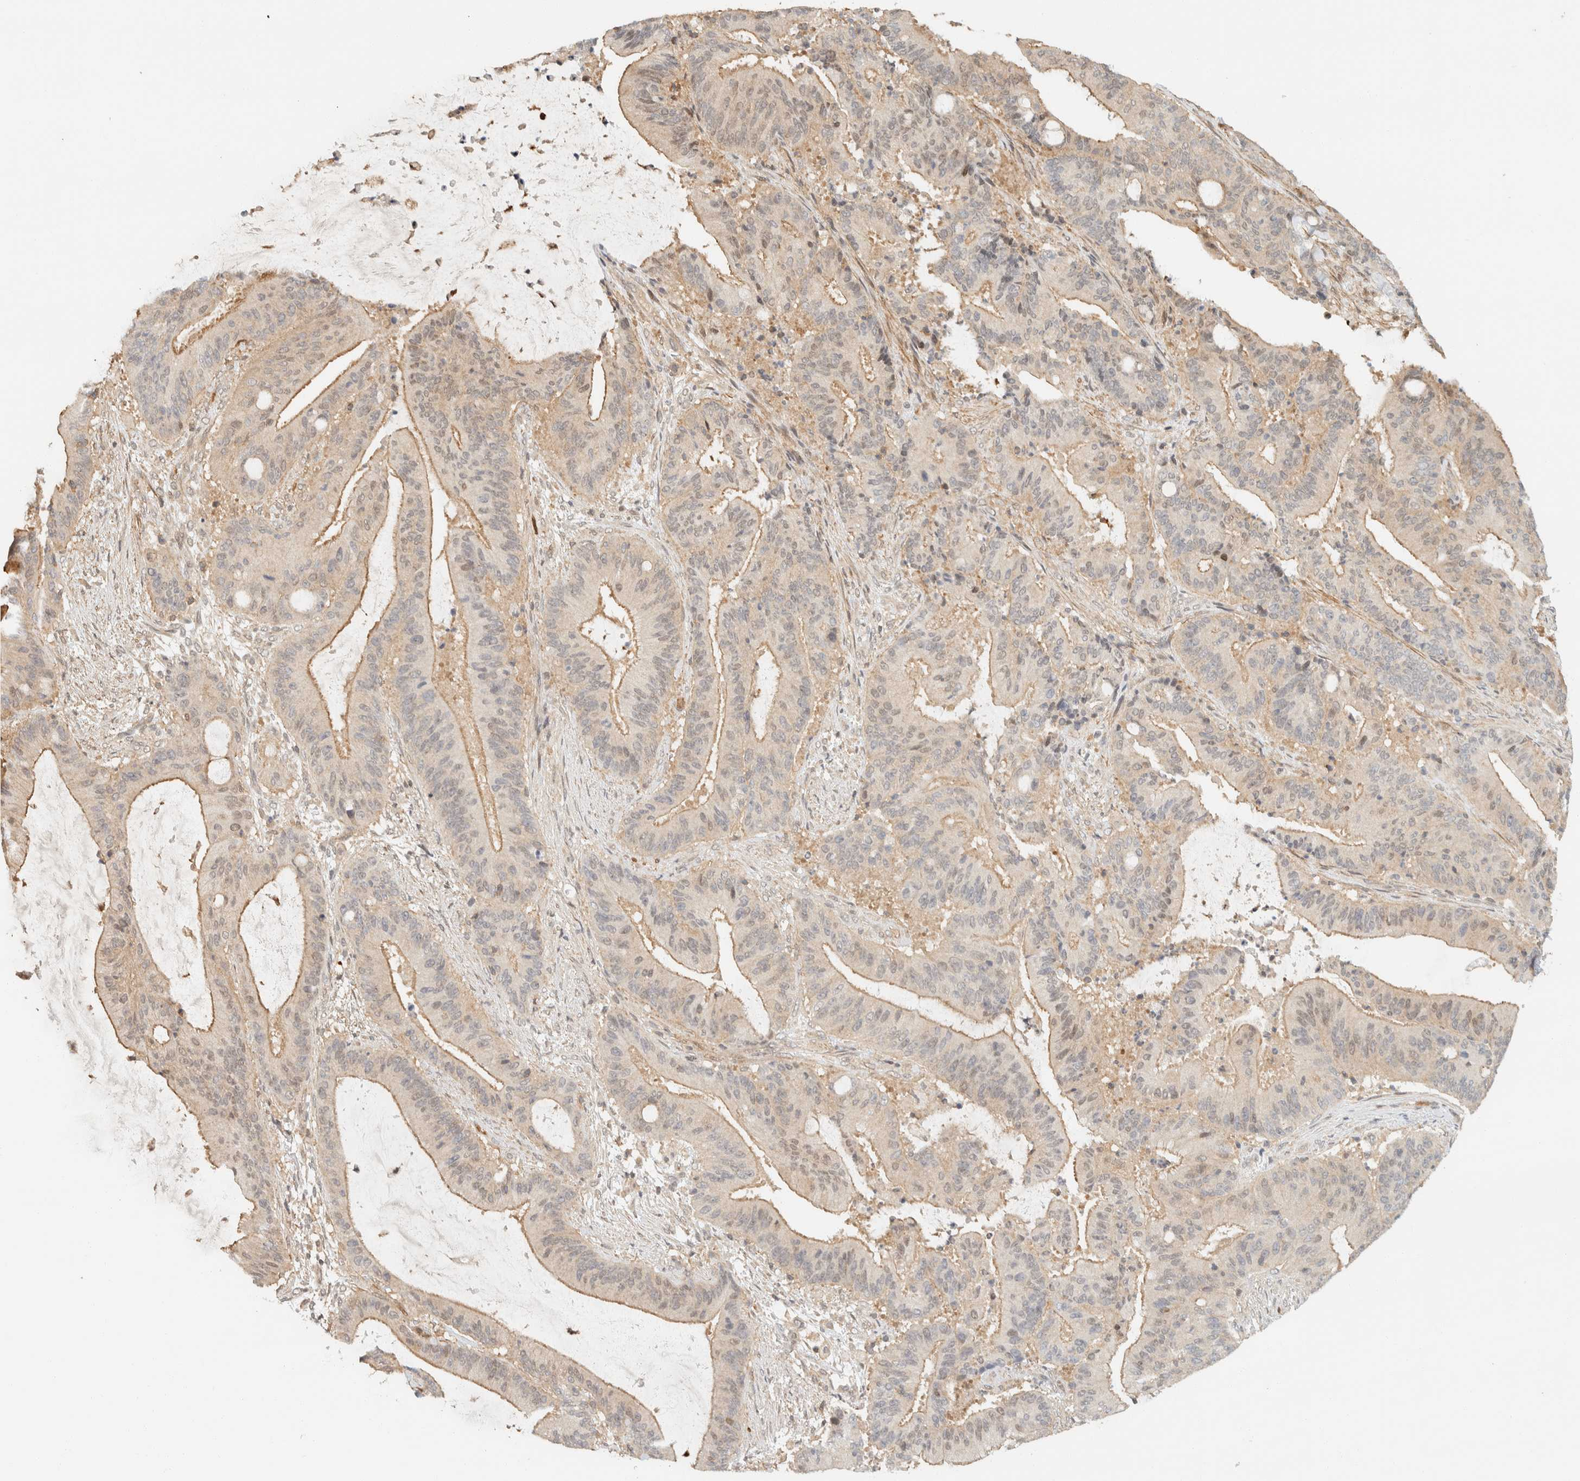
{"staining": {"intensity": "weak", "quantity": ">75%", "location": "cytoplasmic/membranous"}, "tissue": "liver cancer", "cell_type": "Tumor cells", "image_type": "cancer", "snomed": [{"axis": "morphology", "description": "Normal tissue, NOS"}, {"axis": "morphology", "description": "Cholangiocarcinoma"}, {"axis": "topography", "description": "Liver"}, {"axis": "topography", "description": "Peripheral nerve tissue"}], "caption": "Human liver cancer (cholangiocarcinoma) stained with a protein marker exhibits weak staining in tumor cells.", "gene": "ARFGEF1", "patient": {"sex": "female", "age": 73}}